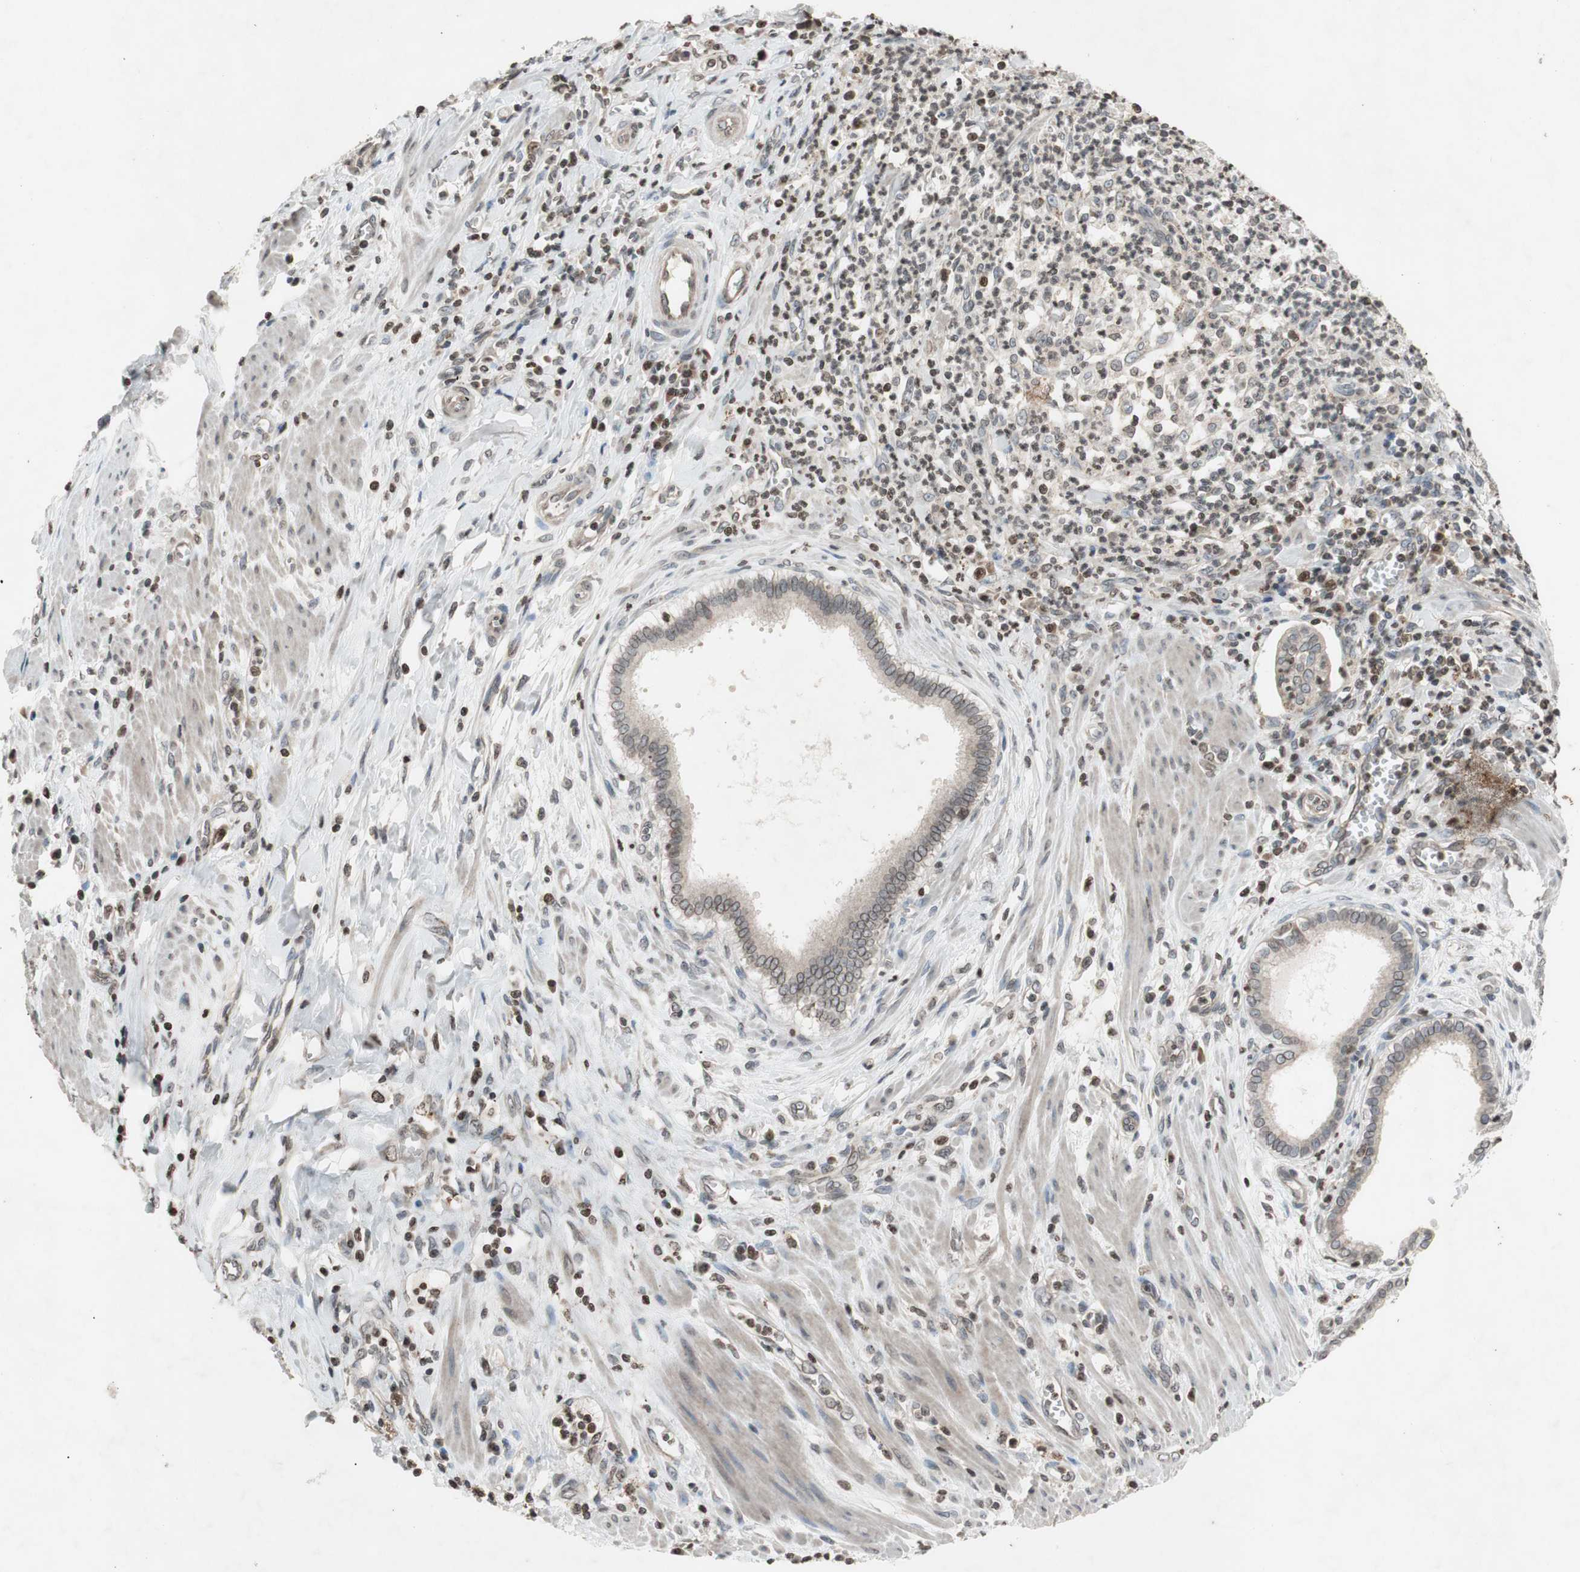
{"staining": {"intensity": "weak", "quantity": "<25%", "location": "cytoplasmic/membranous,nuclear"}, "tissue": "pancreatic cancer", "cell_type": "Tumor cells", "image_type": "cancer", "snomed": [{"axis": "morphology", "description": "Normal tissue, NOS"}, {"axis": "topography", "description": "Lymph node"}], "caption": "This is a photomicrograph of immunohistochemistry staining of pancreatic cancer, which shows no staining in tumor cells. (Stains: DAB (3,3'-diaminobenzidine) immunohistochemistry (IHC) with hematoxylin counter stain, Microscopy: brightfield microscopy at high magnification).", "gene": "MCM6", "patient": {"sex": "male", "age": 50}}